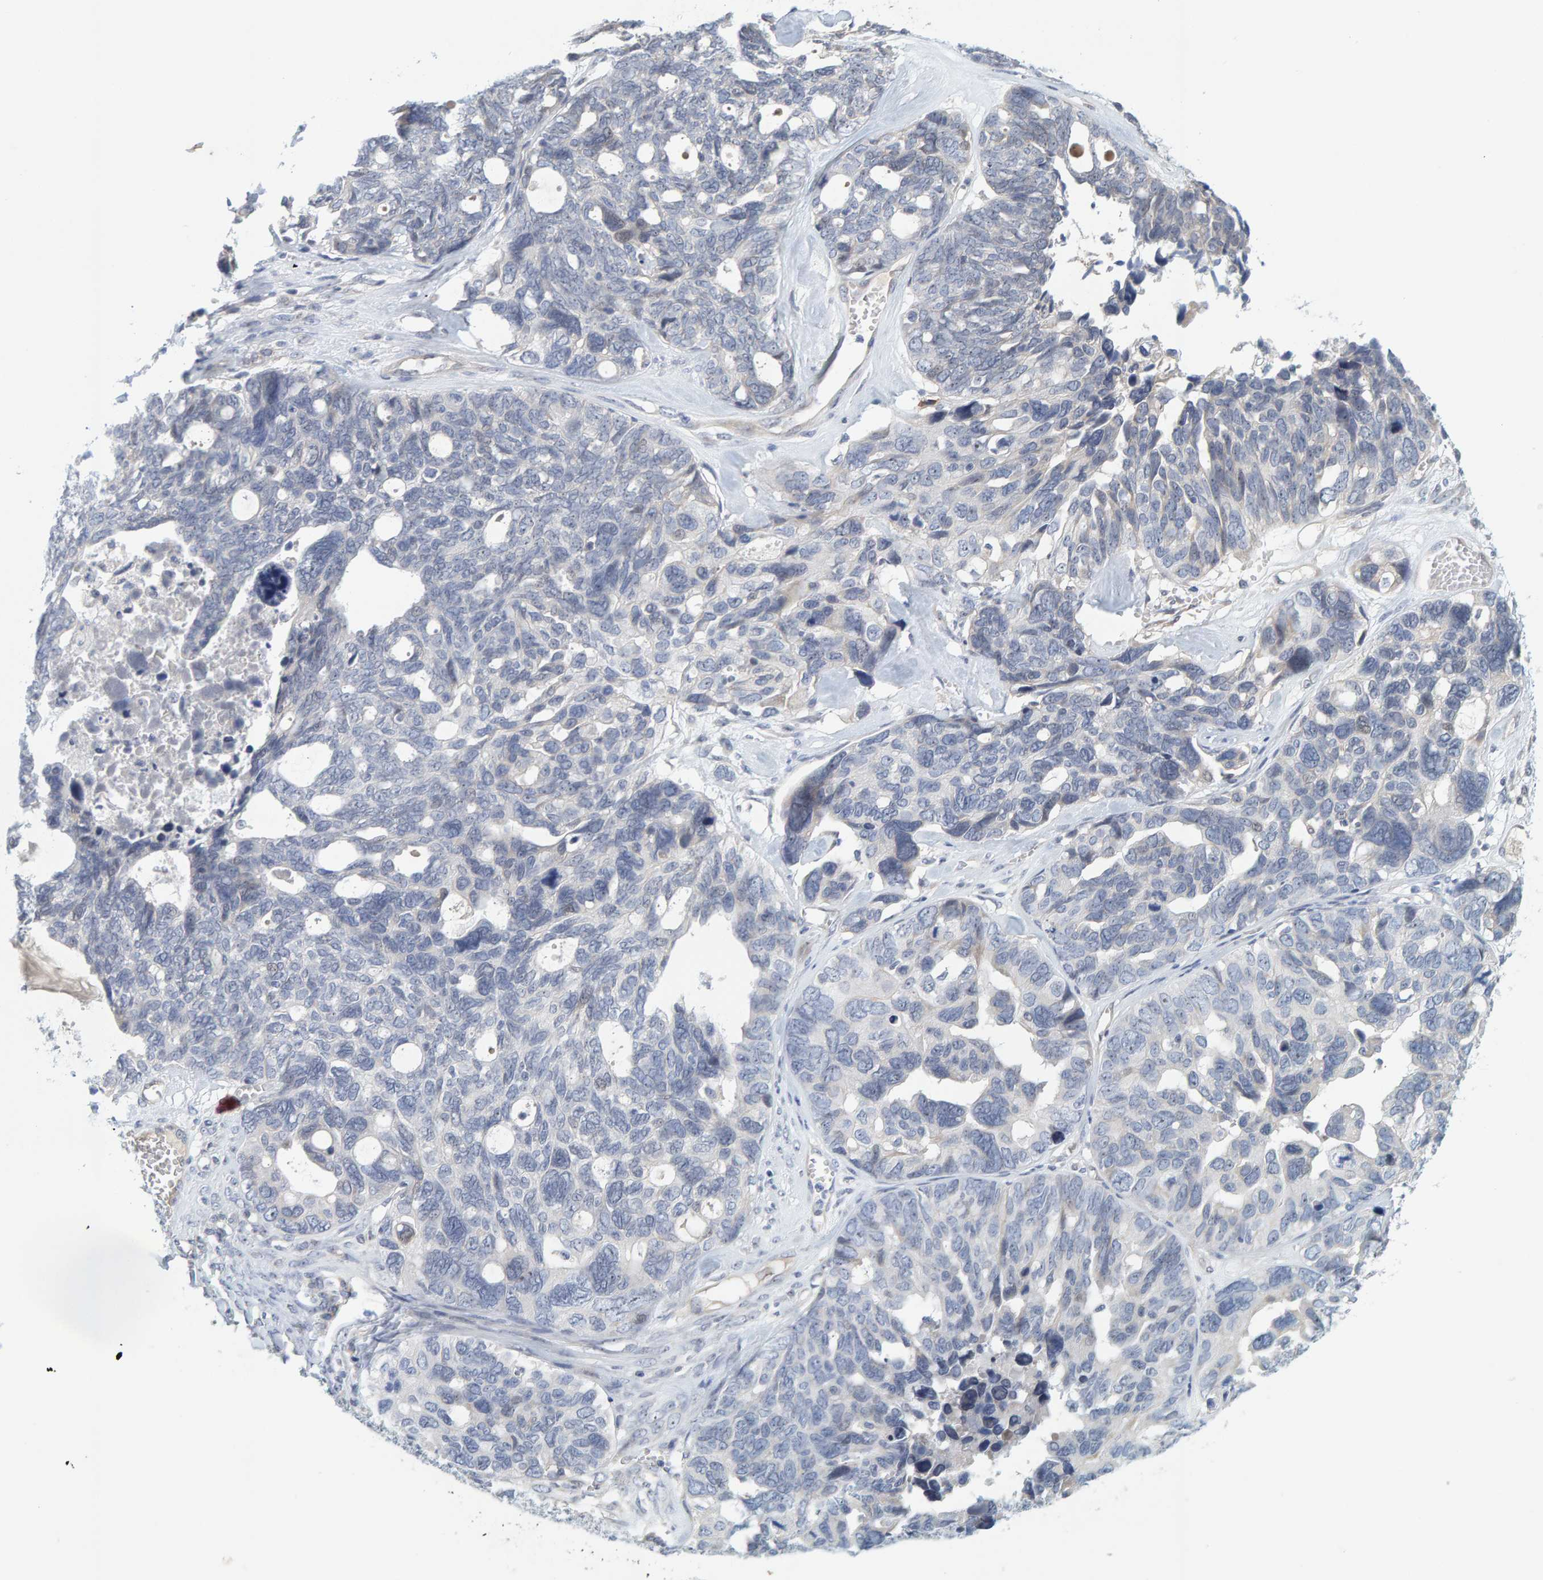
{"staining": {"intensity": "negative", "quantity": "none", "location": "none"}, "tissue": "ovarian cancer", "cell_type": "Tumor cells", "image_type": "cancer", "snomed": [{"axis": "morphology", "description": "Cystadenocarcinoma, serous, NOS"}, {"axis": "topography", "description": "Ovary"}], "caption": "The micrograph exhibits no staining of tumor cells in ovarian serous cystadenocarcinoma. Brightfield microscopy of immunohistochemistry (IHC) stained with DAB (3,3'-diaminobenzidine) (brown) and hematoxylin (blue), captured at high magnification.", "gene": "ZNF77", "patient": {"sex": "female", "age": 79}}